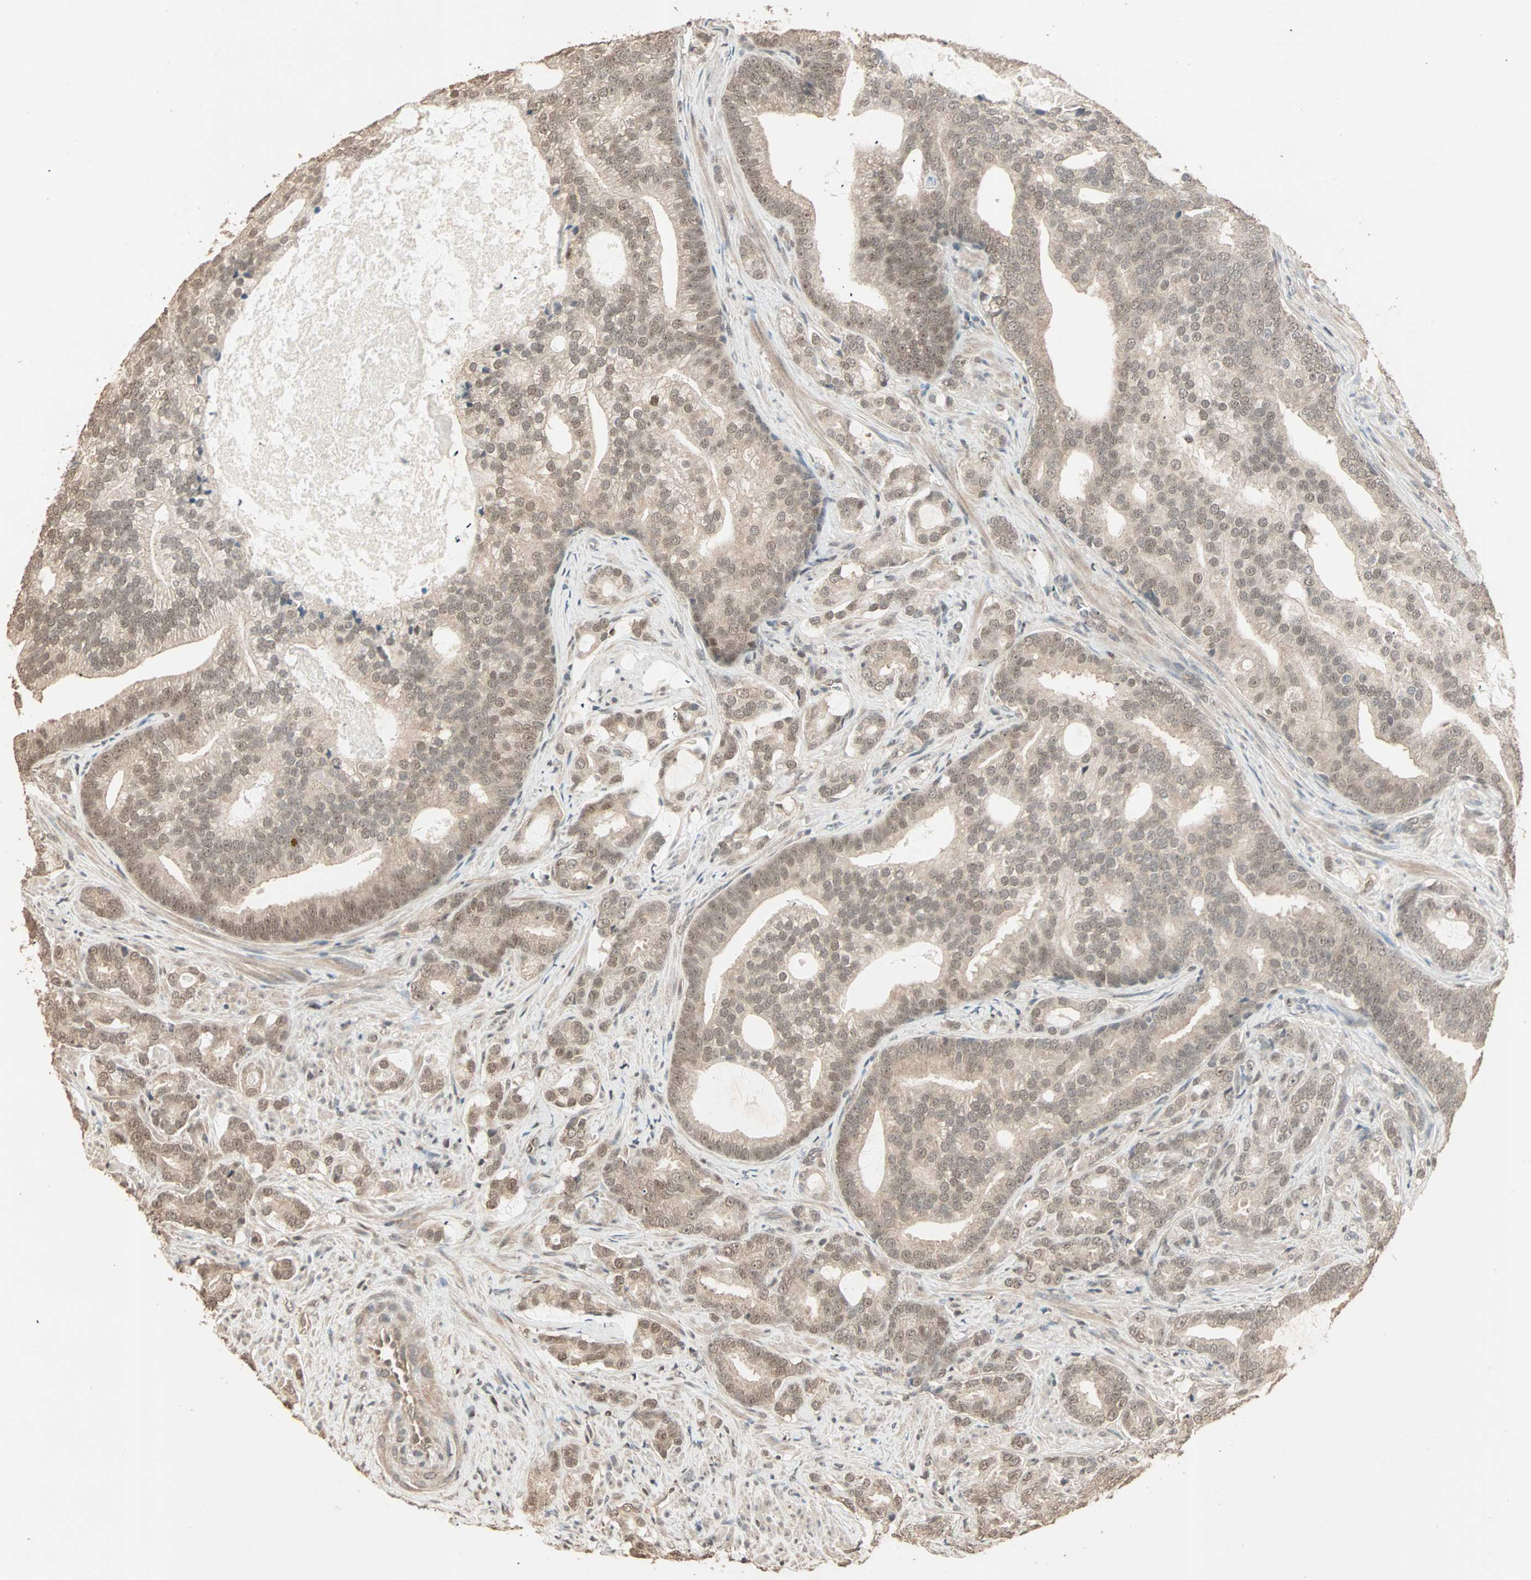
{"staining": {"intensity": "moderate", "quantity": ">75%", "location": "cytoplasmic/membranous,nuclear"}, "tissue": "prostate cancer", "cell_type": "Tumor cells", "image_type": "cancer", "snomed": [{"axis": "morphology", "description": "Adenocarcinoma, Low grade"}, {"axis": "topography", "description": "Prostate"}], "caption": "The immunohistochemical stain shows moderate cytoplasmic/membranous and nuclear staining in tumor cells of prostate cancer (adenocarcinoma (low-grade)) tissue.", "gene": "ZBTB33", "patient": {"sex": "male", "age": 58}}